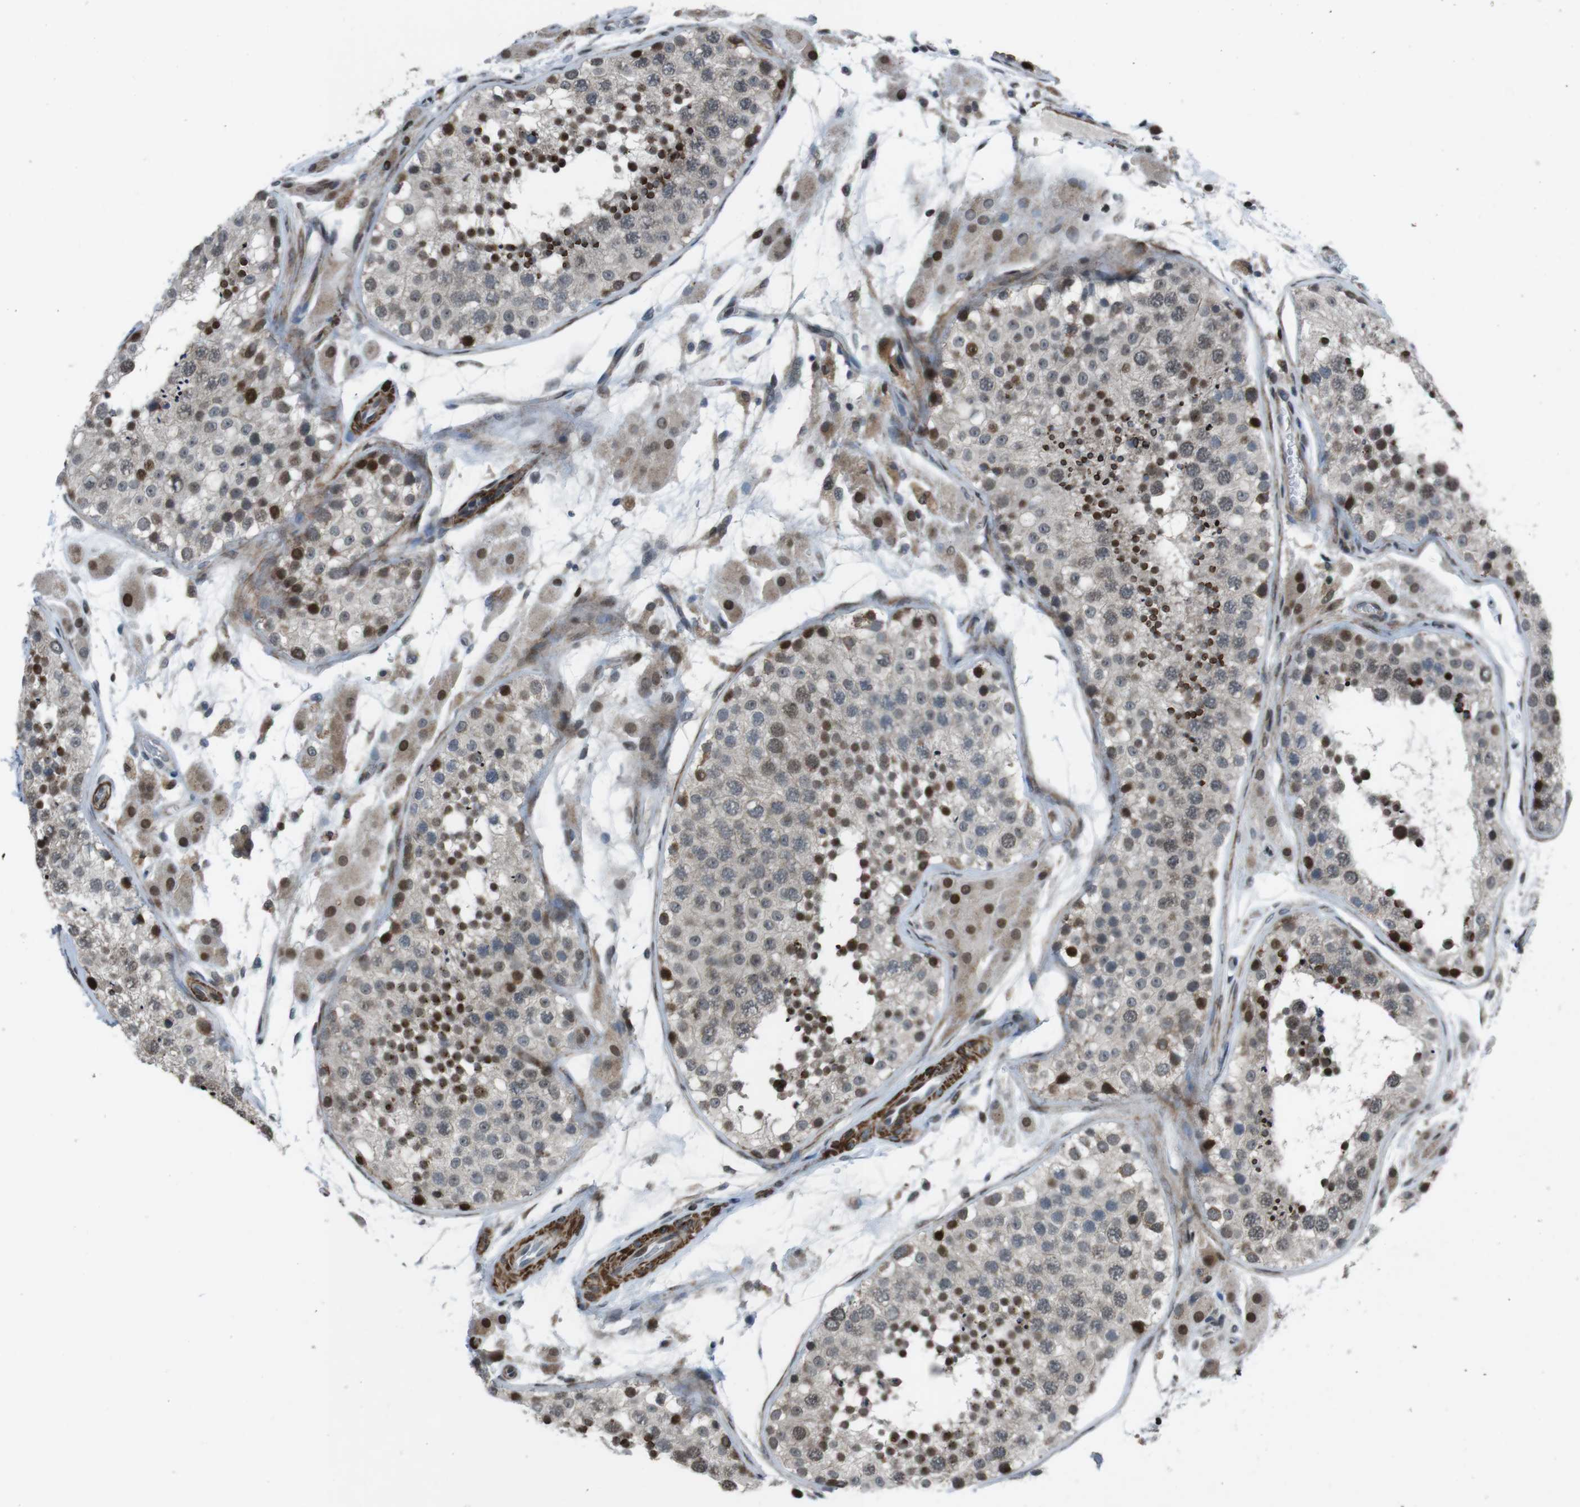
{"staining": {"intensity": "strong", "quantity": "25%-75%", "location": "nuclear"}, "tissue": "testis", "cell_type": "Cells in seminiferous ducts", "image_type": "normal", "snomed": [{"axis": "morphology", "description": "Normal tissue, NOS"}, {"axis": "topography", "description": "Testis"}], "caption": "Unremarkable testis was stained to show a protein in brown. There is high levels of strong nuclear expression in about 25%-75% of cells in seminiferous ducts. The staining is performed using DAB brown chromogen to label protein expression. The nuclei are counter-stained blue using hematoxylin.", "gene": "PBRM1", "patient": {"sex": "male", "age": 26}}